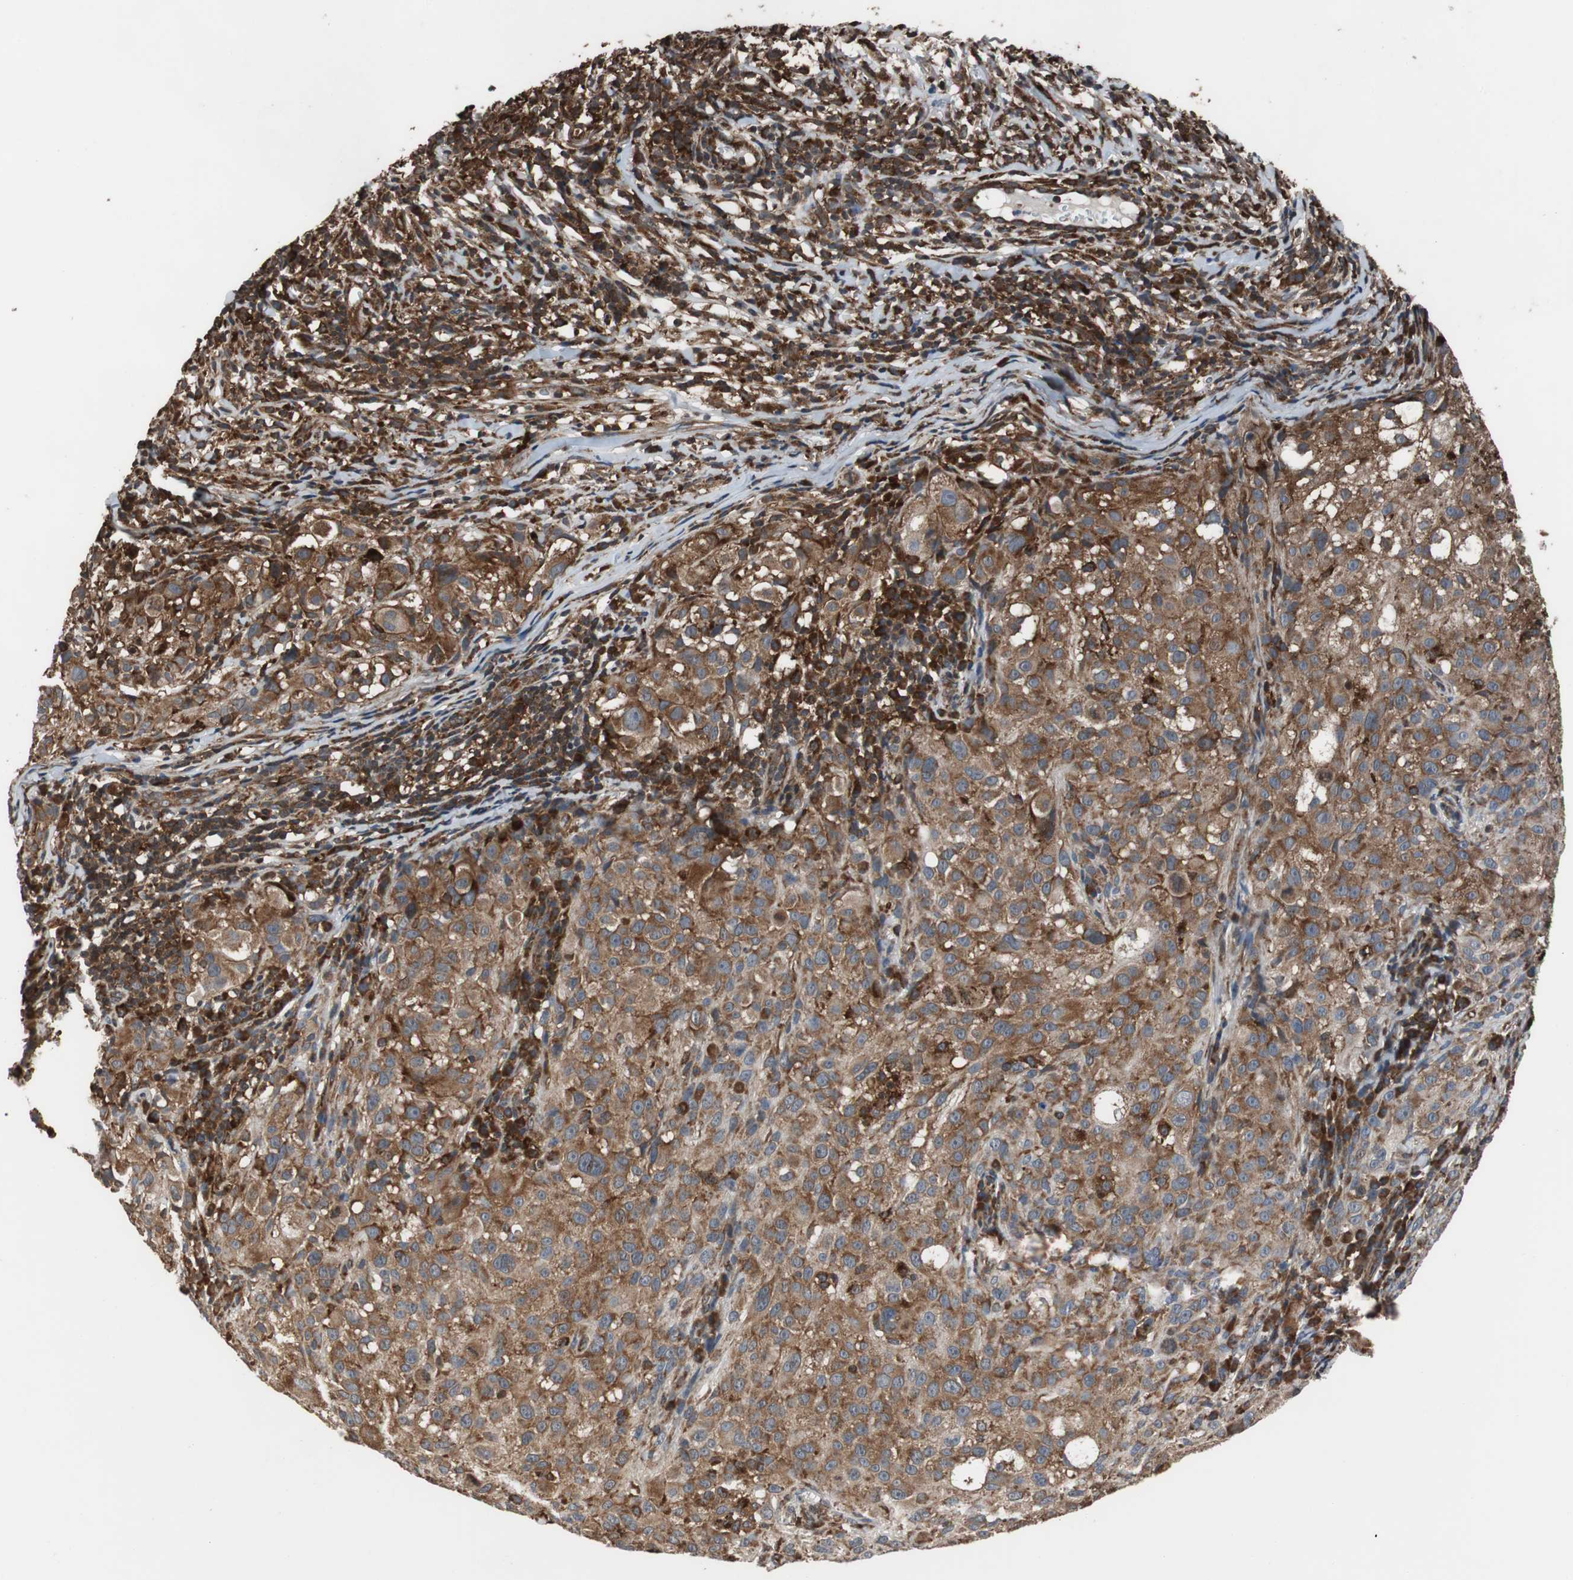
{"staining": {"intensity": "strong", "quantity": ">75%", "location": "cytoplasmic/membranous"}, "tissue": "melanoma", "cell_type": "Tumor cells", "image_type": "cancer", "snomed": [{"axis": "morphology", "description": "Necrosis, NOS"}, {"axis": "morphology", "description": "Malignant melanoma, NOS"}, {"axis": "topography", "description": "Skin"}], "caption": "Human malignant melanoma stained for a protein (brown) reveals strong cytoplasmic/membranous positive positivity in about >75% of tumor cells.", "gene": "USP10", "patient": {"sex": "female", "age": 87}}